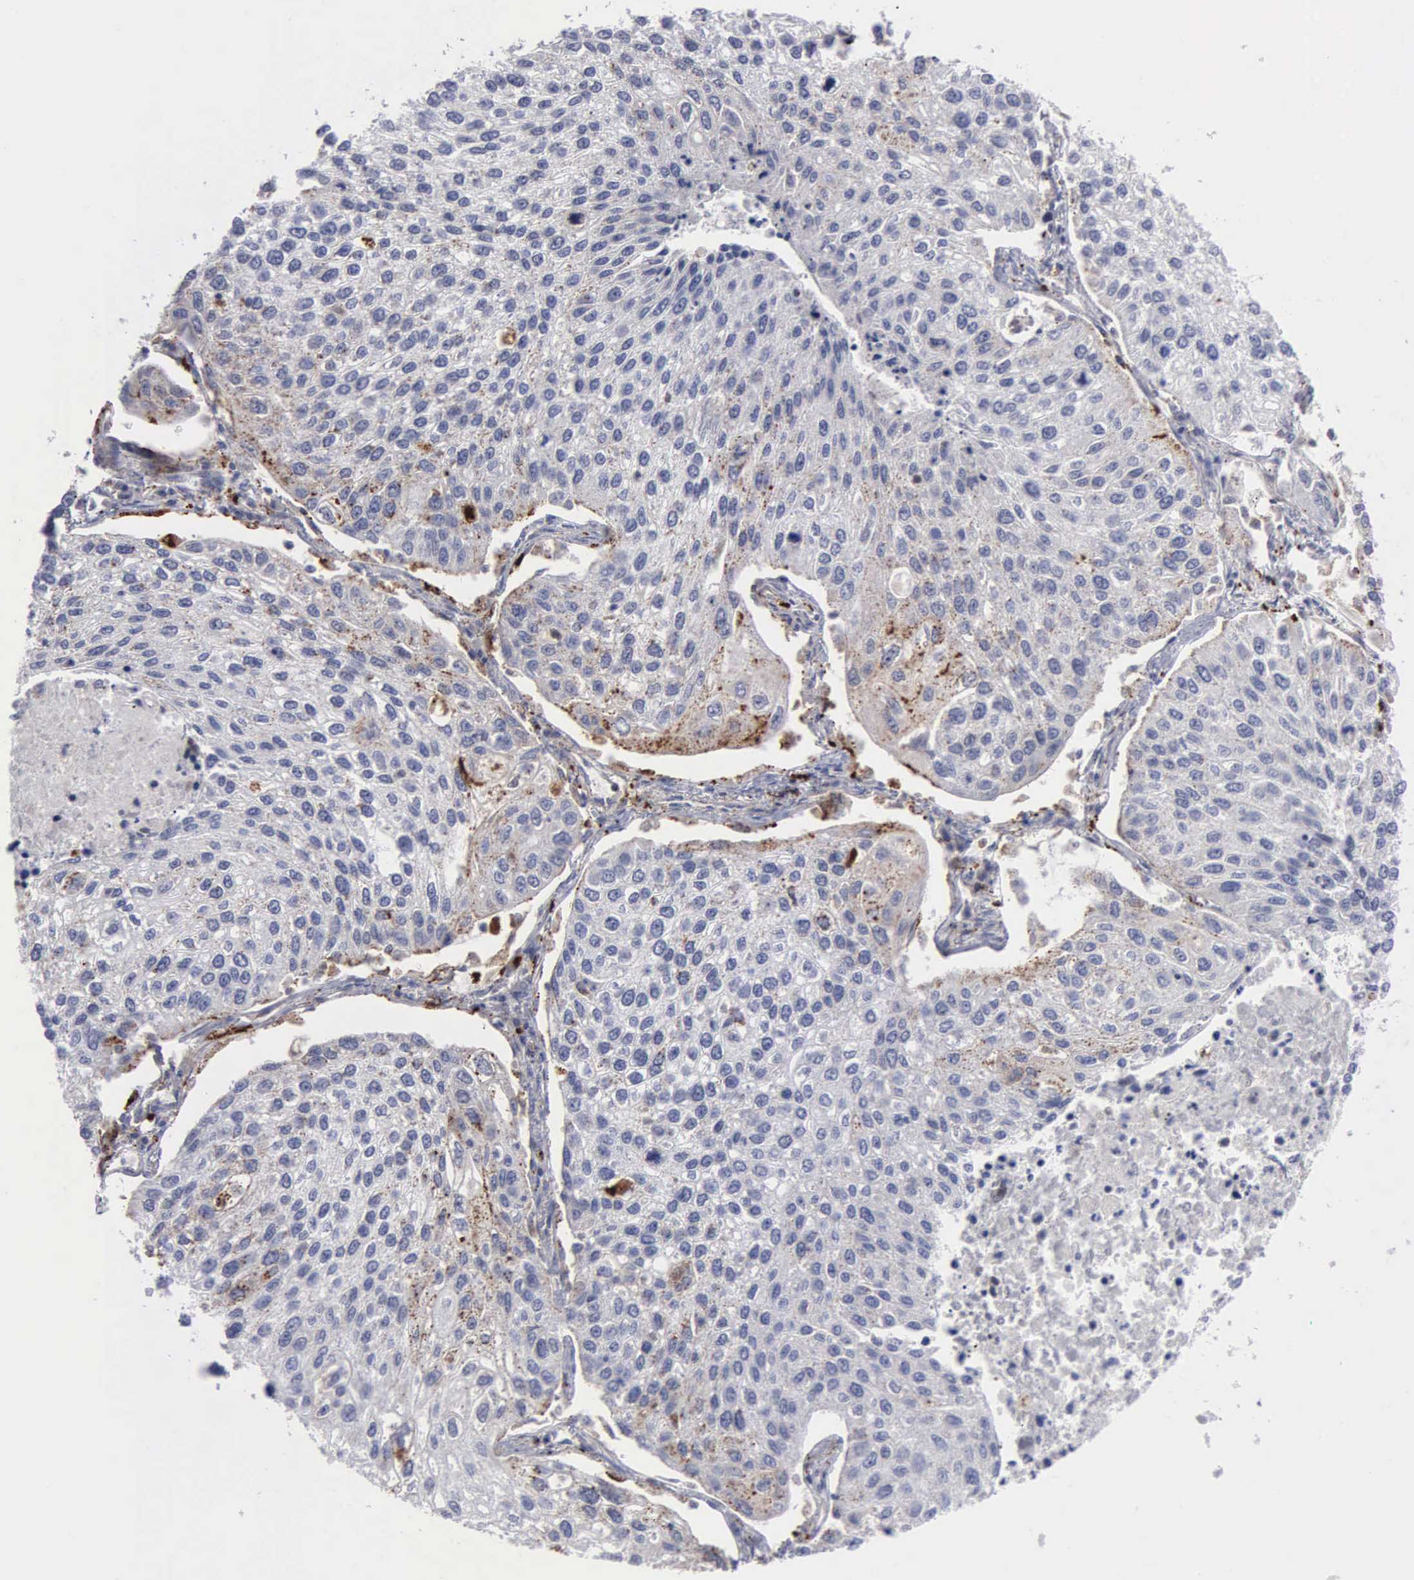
{"staining": {"intensity": "weak", "quantity": "<25%", "location": "cytoplasmic/membranous"}, "tissue": "lung cancer", "cell_type": "Tumor cells", "image_type": "cancer", "snomed": [{"axis": "morphology", "description": "Squamous cell carcinoma, NOS"}, {"axis": "topography", "description": "Lung"}], "caption": "Human lung squamous cell carcinoma stained for a protein using immunohistochemistry (IHC) shows no positivity in tumor cells.", "gene": "CTSH", "patient": {"sex": "male", "age": 75}}